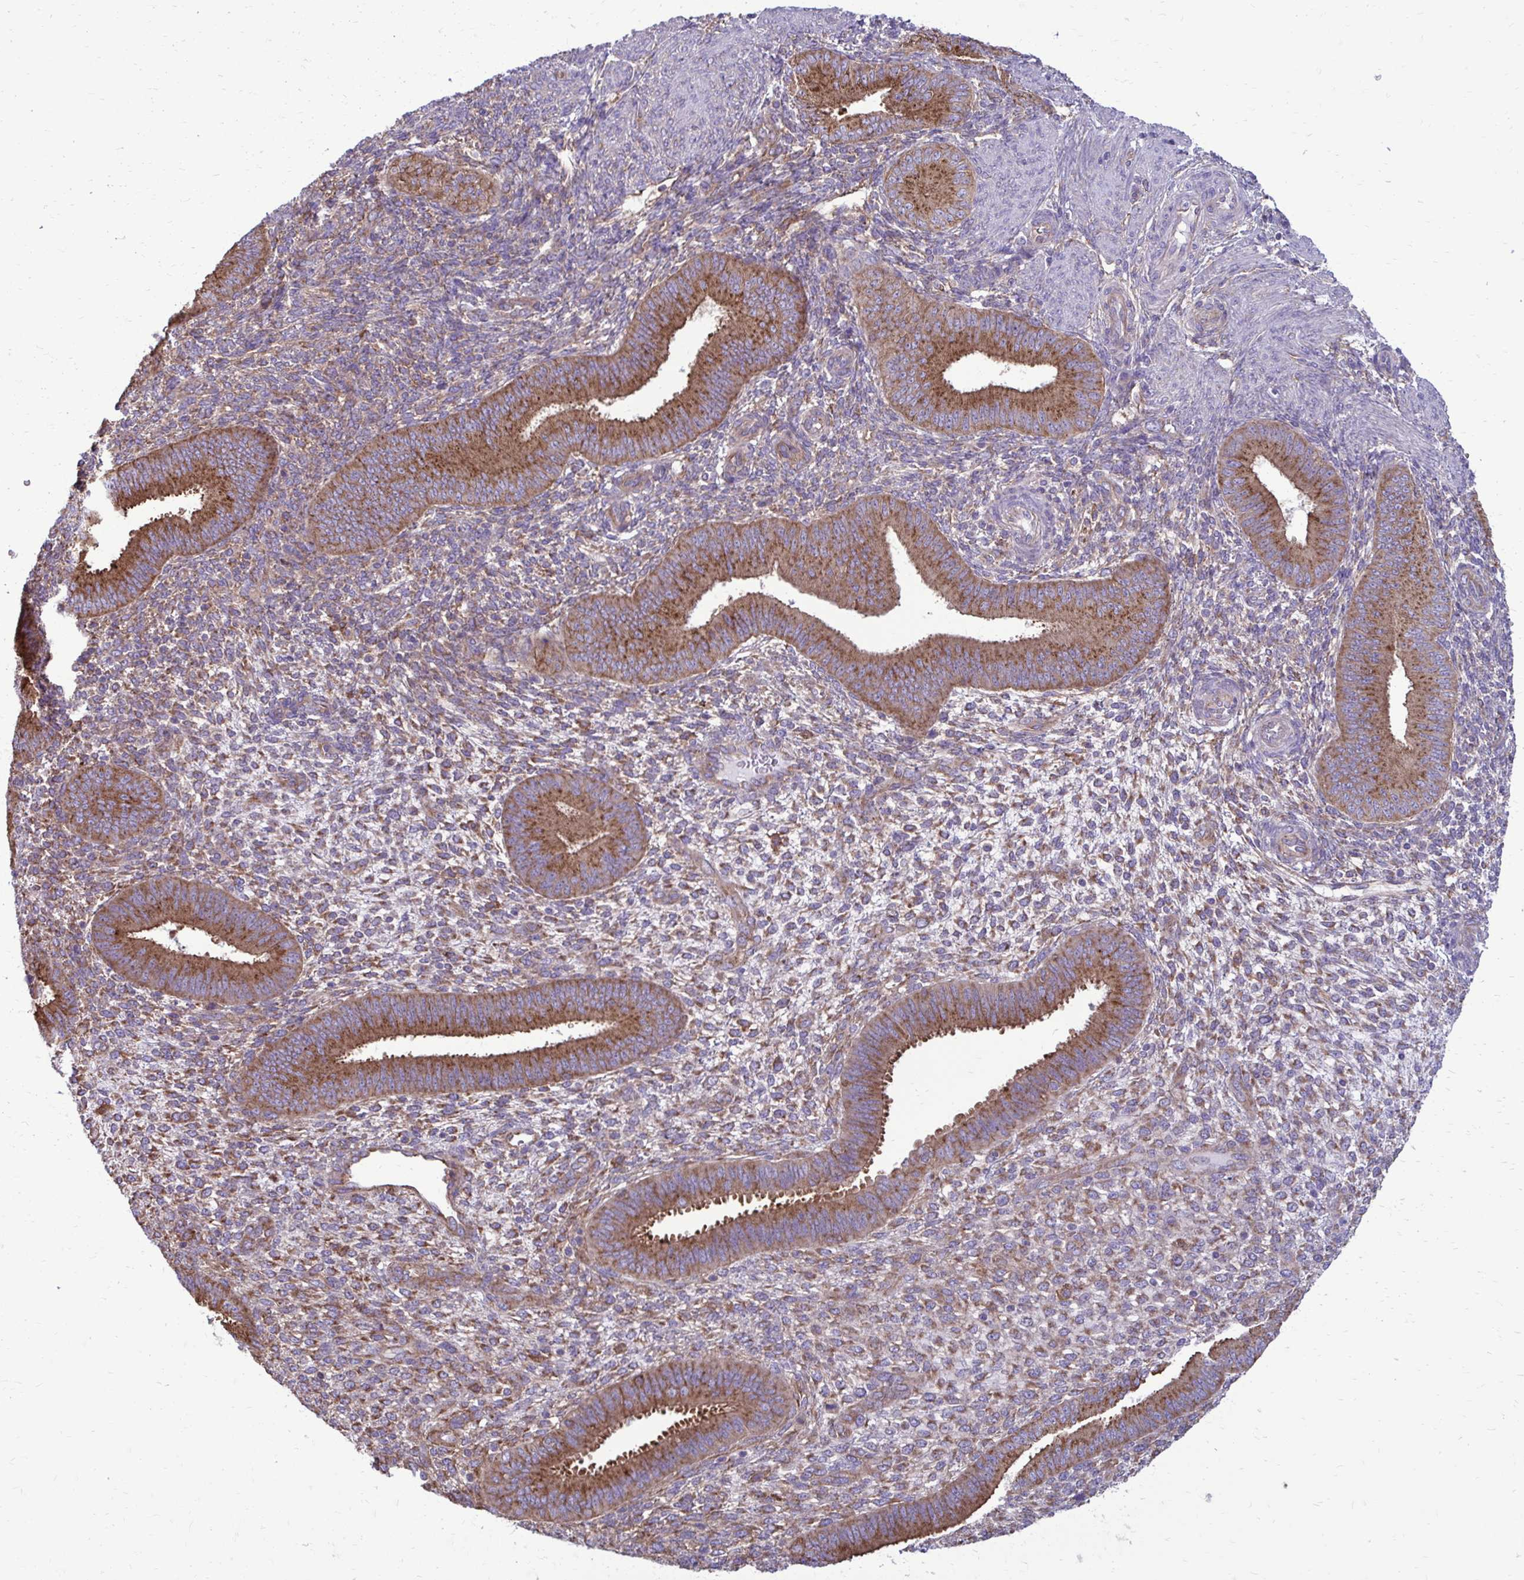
{"staining": {"intensity": "moderate", "quantity": "25%-75%", "location": "cytoplasmic/membranous"}, "tissue": "endometrium", "cell_type": "Cells in endometrial stroma", "image_type": "normal", "snomed": [{"axis": "morphology", "description": "Normal tissue, NOS"}, {"axis": "topography", "description": "Endometrium"}], "caption": "The micrograph demonstrates immunohistochemical staining of unremarkable endometrium. There is moderate cytoplasmic/membranous positivity is present in approximately 25%-75% of cells in endometrial stroma. The protein is stained brown, and the nuclei are stained in blue (DAB (3,3'-diaminobenzidine) IHC with brightfield microscopy, high magnification).", "gene": "CLTA", "patient": {"sex": "female", "age": 39}}